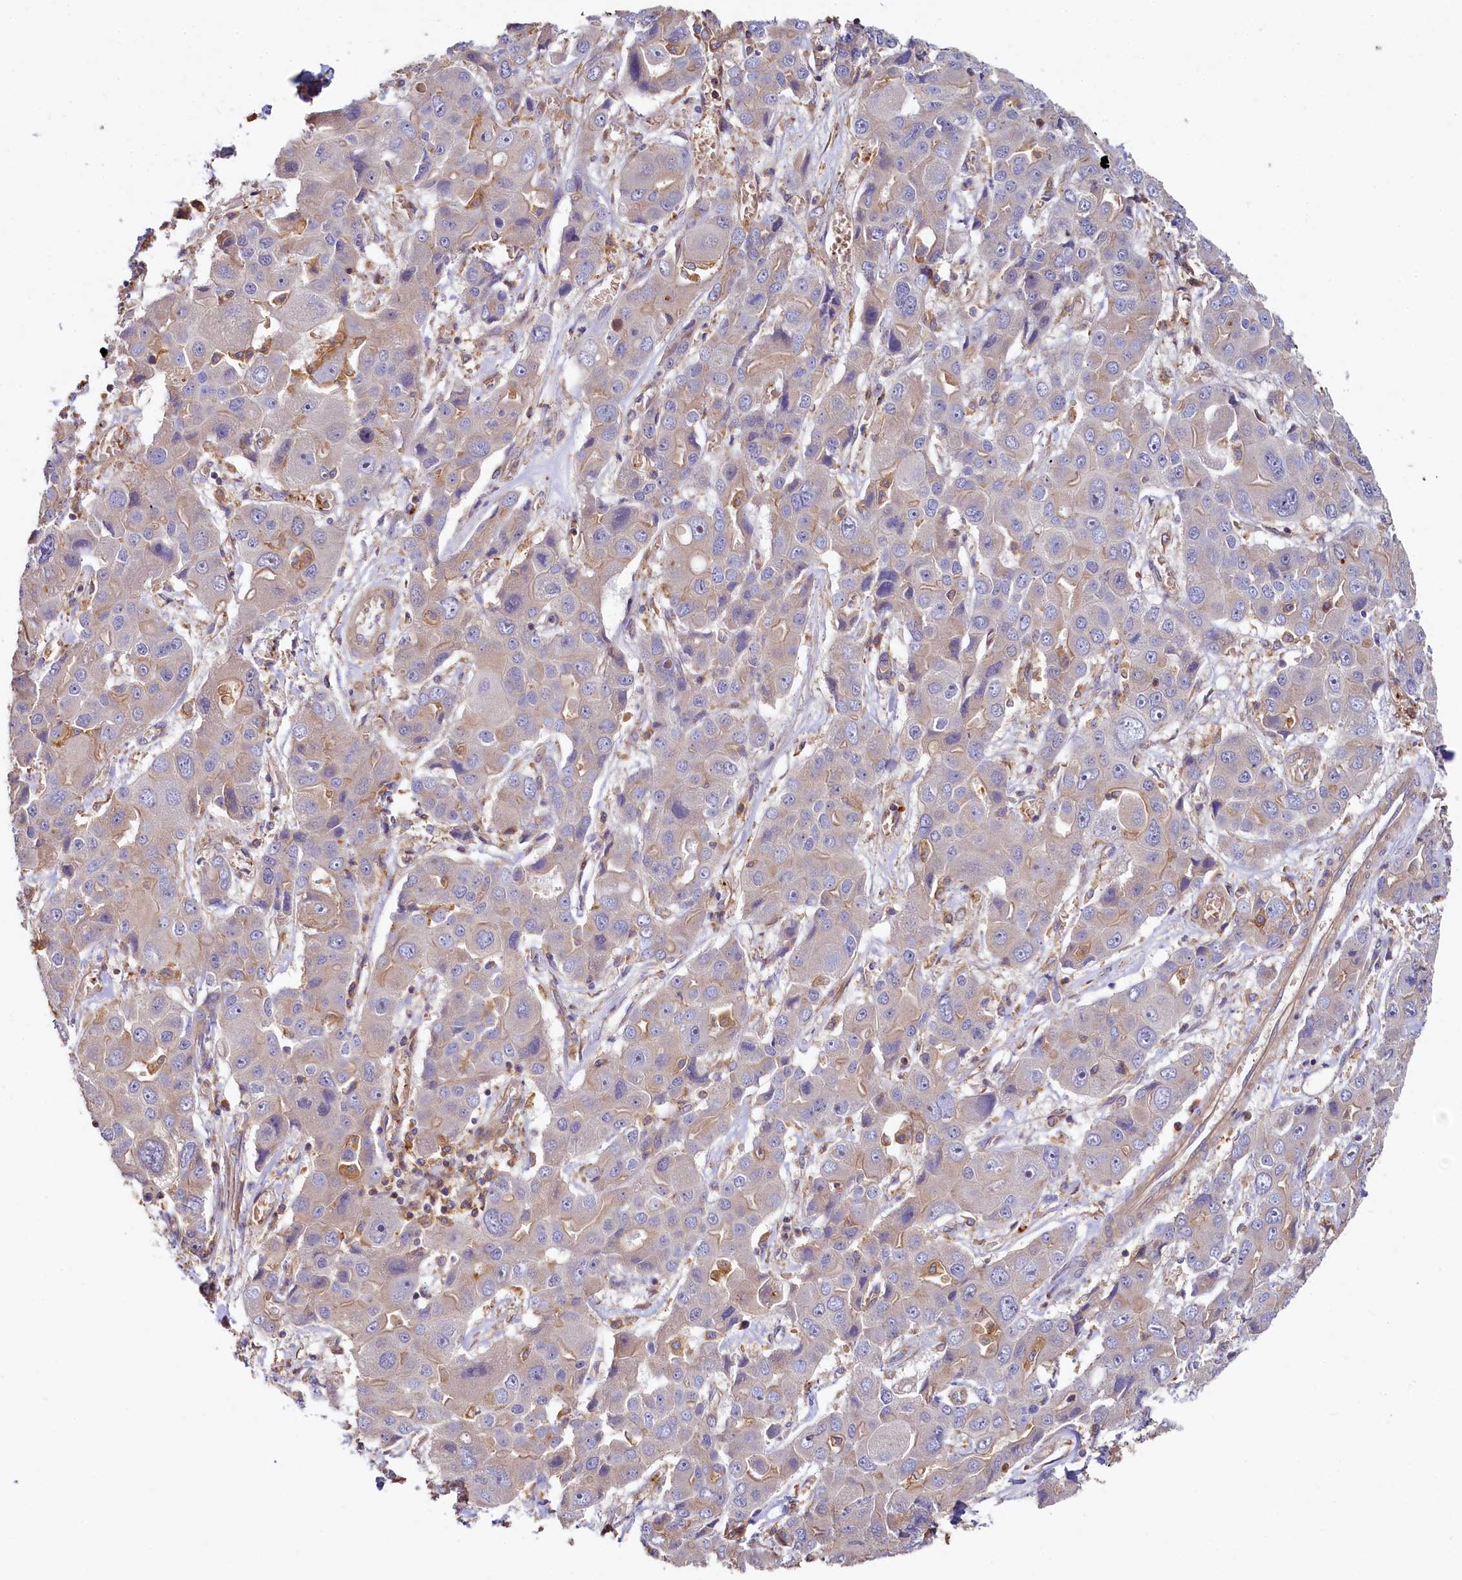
{"staining": {"intensity": "negative", "quantity": "none", "location": "none"}, "tissue": "liver cancer", "cell_type": "Tumor cells", "image_type": "cancer", "snomed": [{"axis": "morphology", "description": "Cholangiocarcinoma"}, {"axis": "topography", "description": "Liver"}], "caption": "A photomicrograph of human cholangiocarcinoma (liver) is negative for staining in tumor cells. The staining was performed using DAB (3,3'-diaminobenzidine) to visualize the protein expression in brown, while the nuclei were stained in blue with hematoxylin (Magnification: 20x).", "gene": "PPIP5K1", "patient": {"sex": "male", "age": 67}}